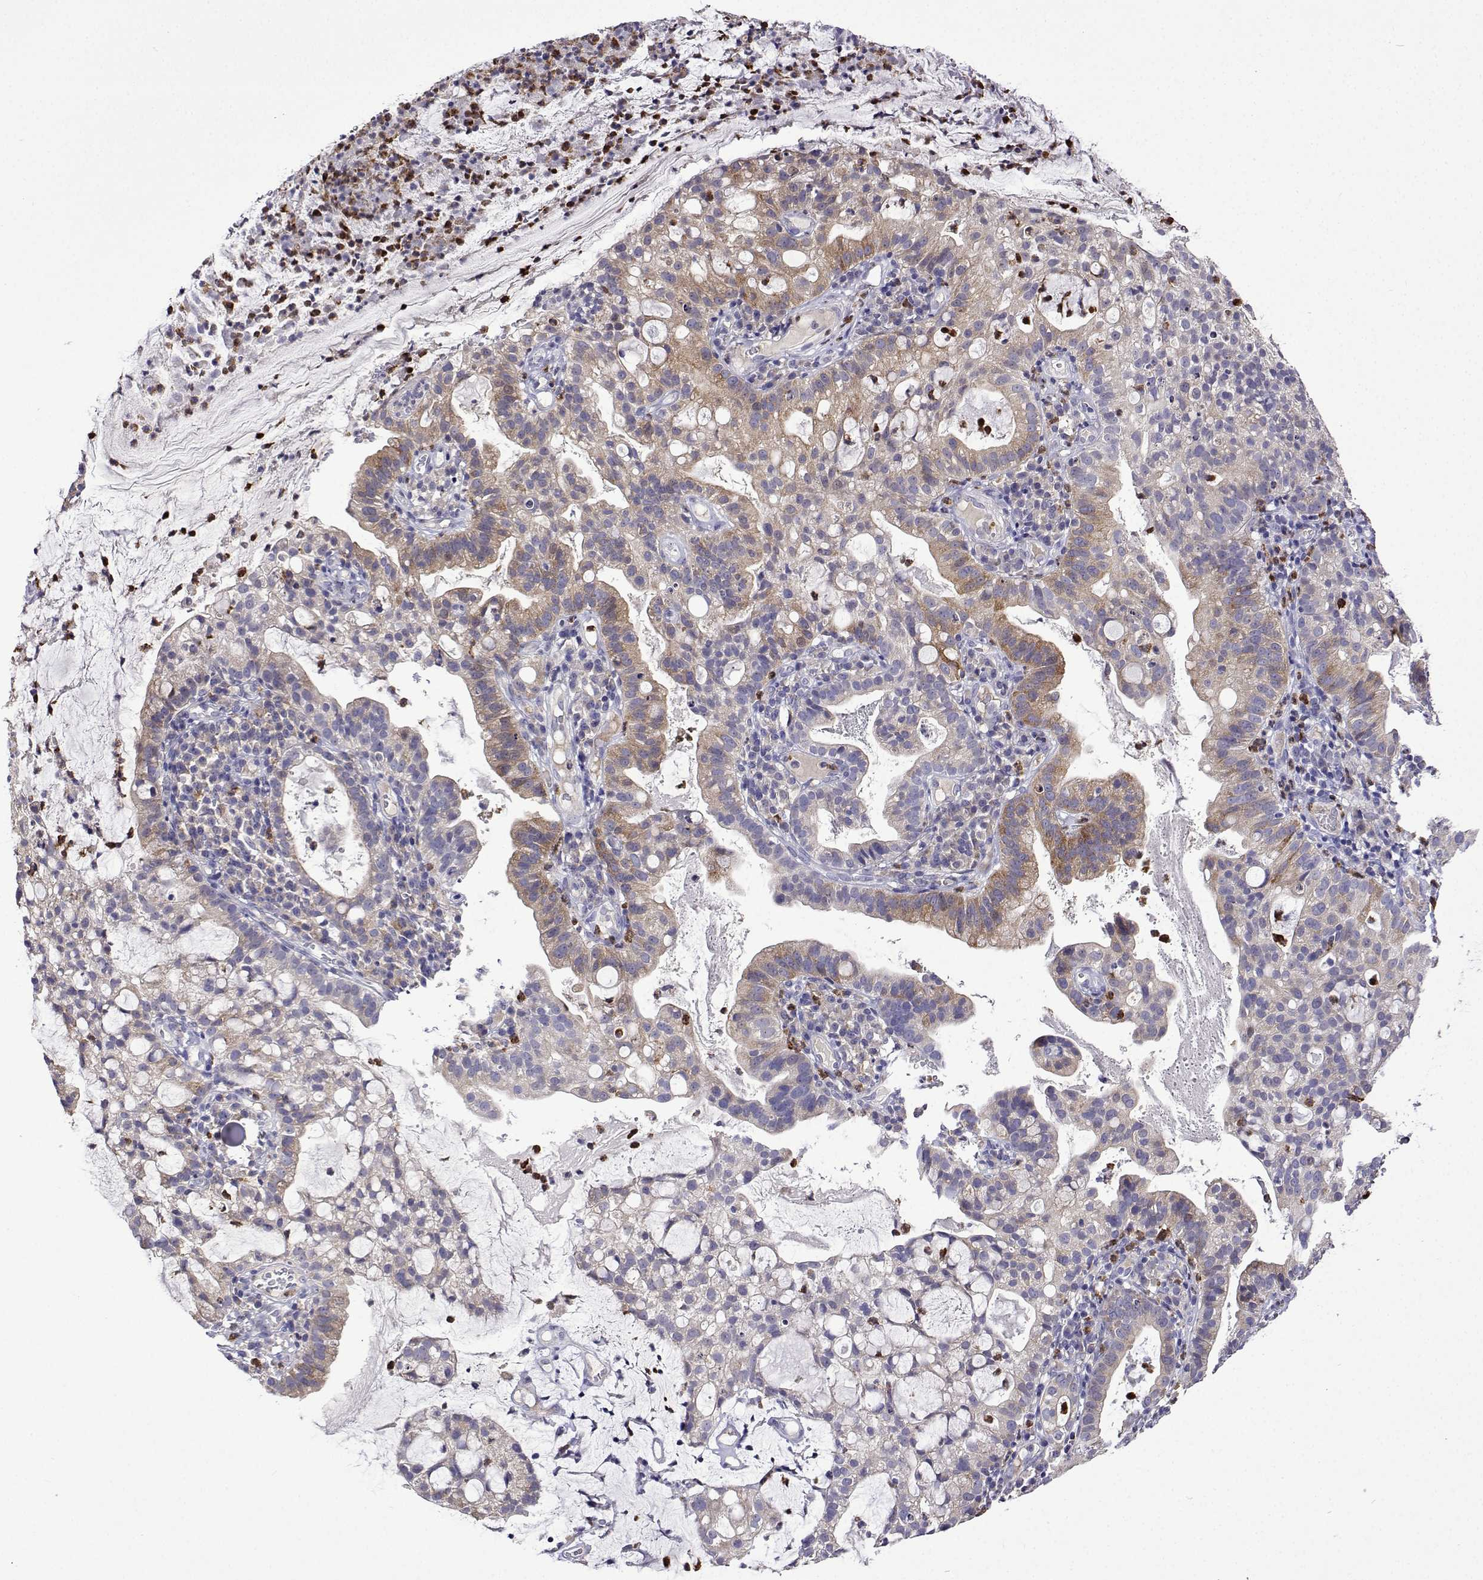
{"staining": {"intensity": "weak", "quantity": "25%-75%", "location": "cytoplasmic/membranous"}, "tissue": "cervical cancer", "cell_type": "Tumor cells", "image_type": "cancer", "snomed": [{"axis": "morphology", "description": "Adenocarcinoma, NOS"}, {"axis": "topography", "description": "Cervix"}], "caption": "This image displays cervical adenocarcinoma stained with immunohistochemistry to label a protein in brown. The cytoplasmic/membranous of tumor cells show weak positivity for the protein. Nuclei are counter-stained blue.", "gene": "SULT2A1", "patient": {"sex": "female", "age": 41}}